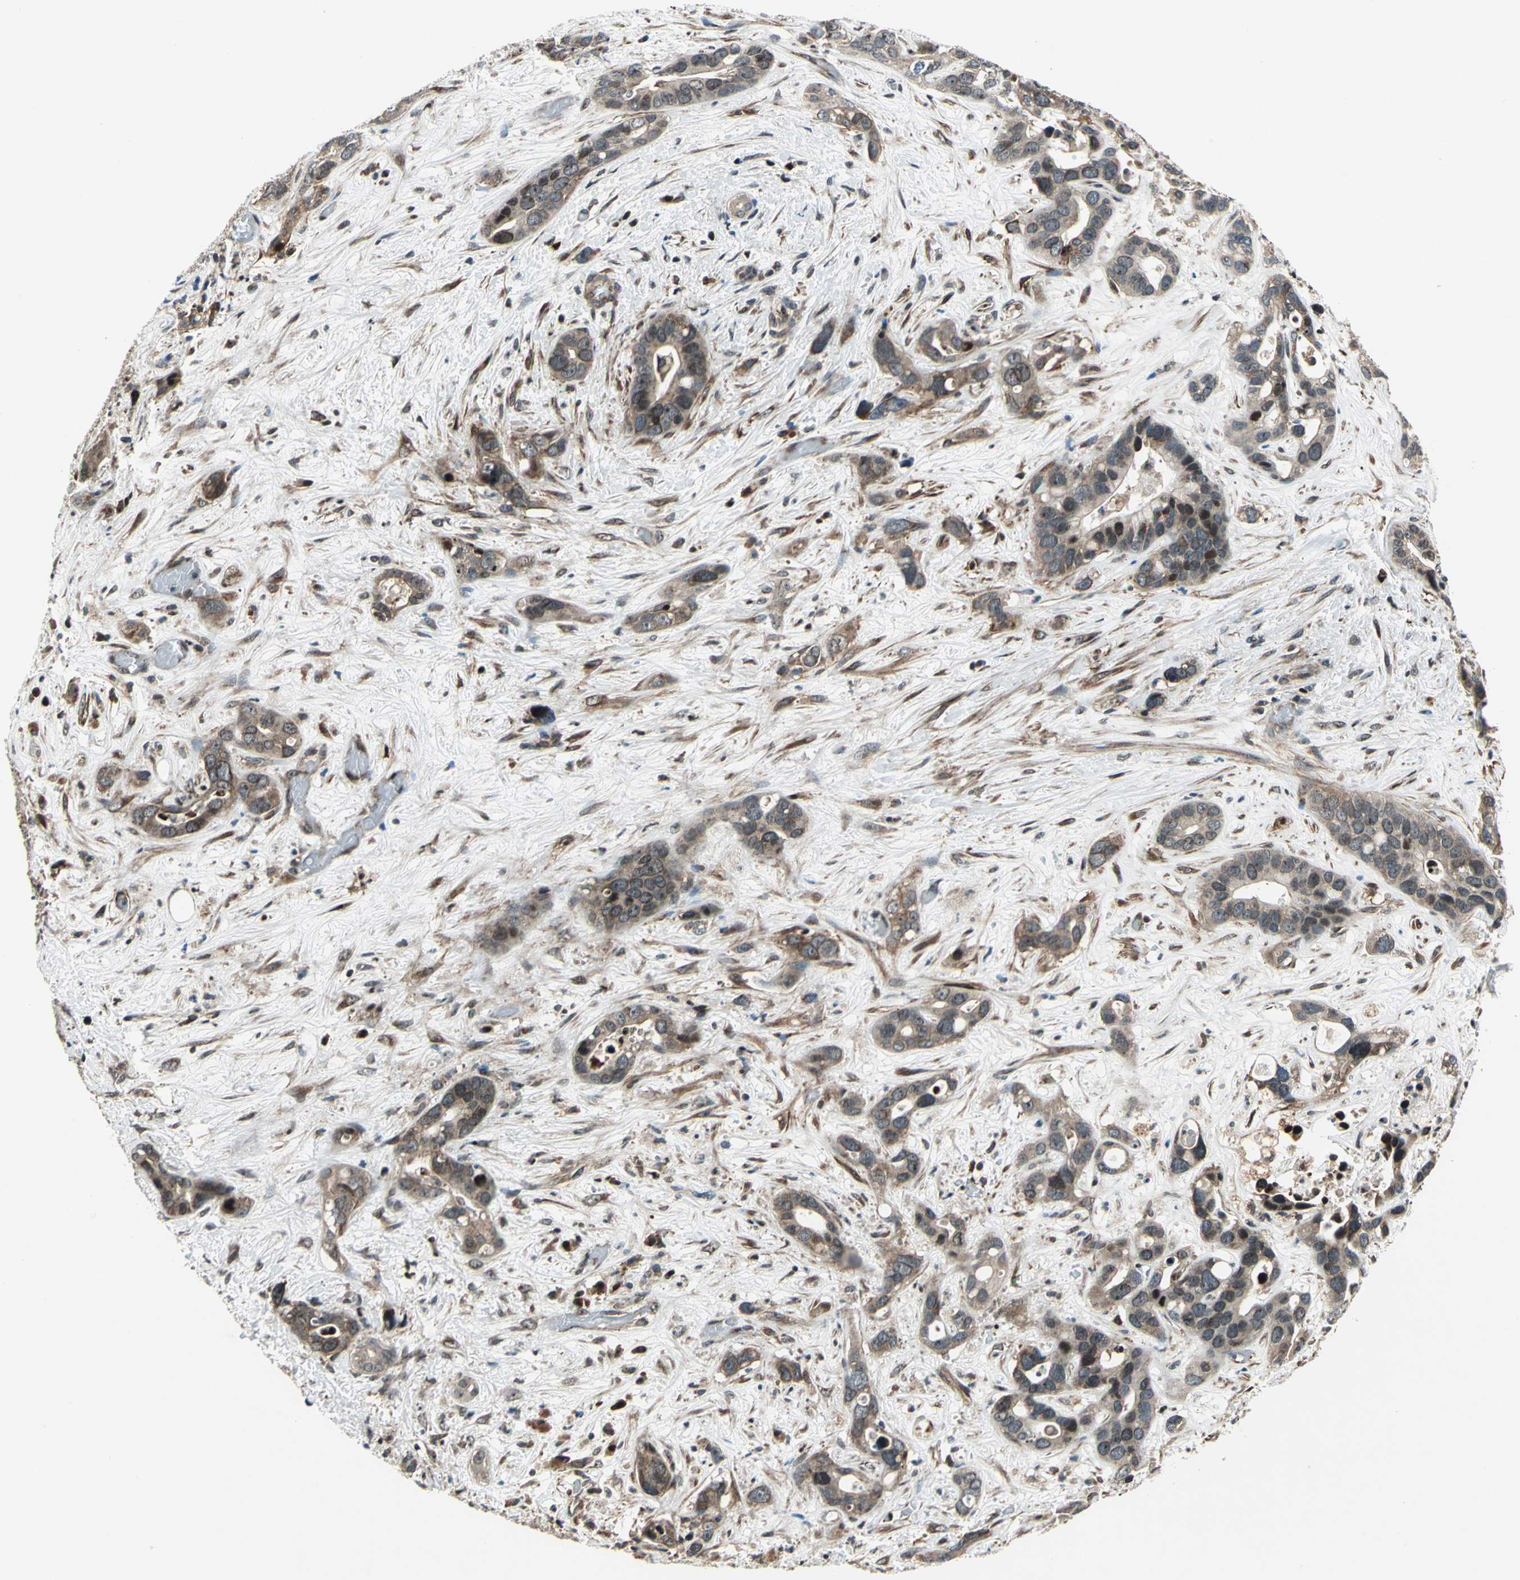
{"staining": {"intensity": "moderate", "quantity": "25%-75%", "location": "cytoplasmic/membranous,nuclear"}, "tissue": "liver cancer", "cell_type": "Tumor cells", "image_type": "cancer", "snomed": [{"axis": "morphology", "description": "Cholangiocarcinoma"}, {"axis": "topography", "description": "Liver"}], "caption": "There is medium levels of moderate cytoplasmic/membranous and nuclear expression in tumor cells of liver cholangiocarcinoma, as demonstrated by immunohistochemical staining (brown color).", "gene": "AATF", "patient": {"sex": "female", "age": 65}}